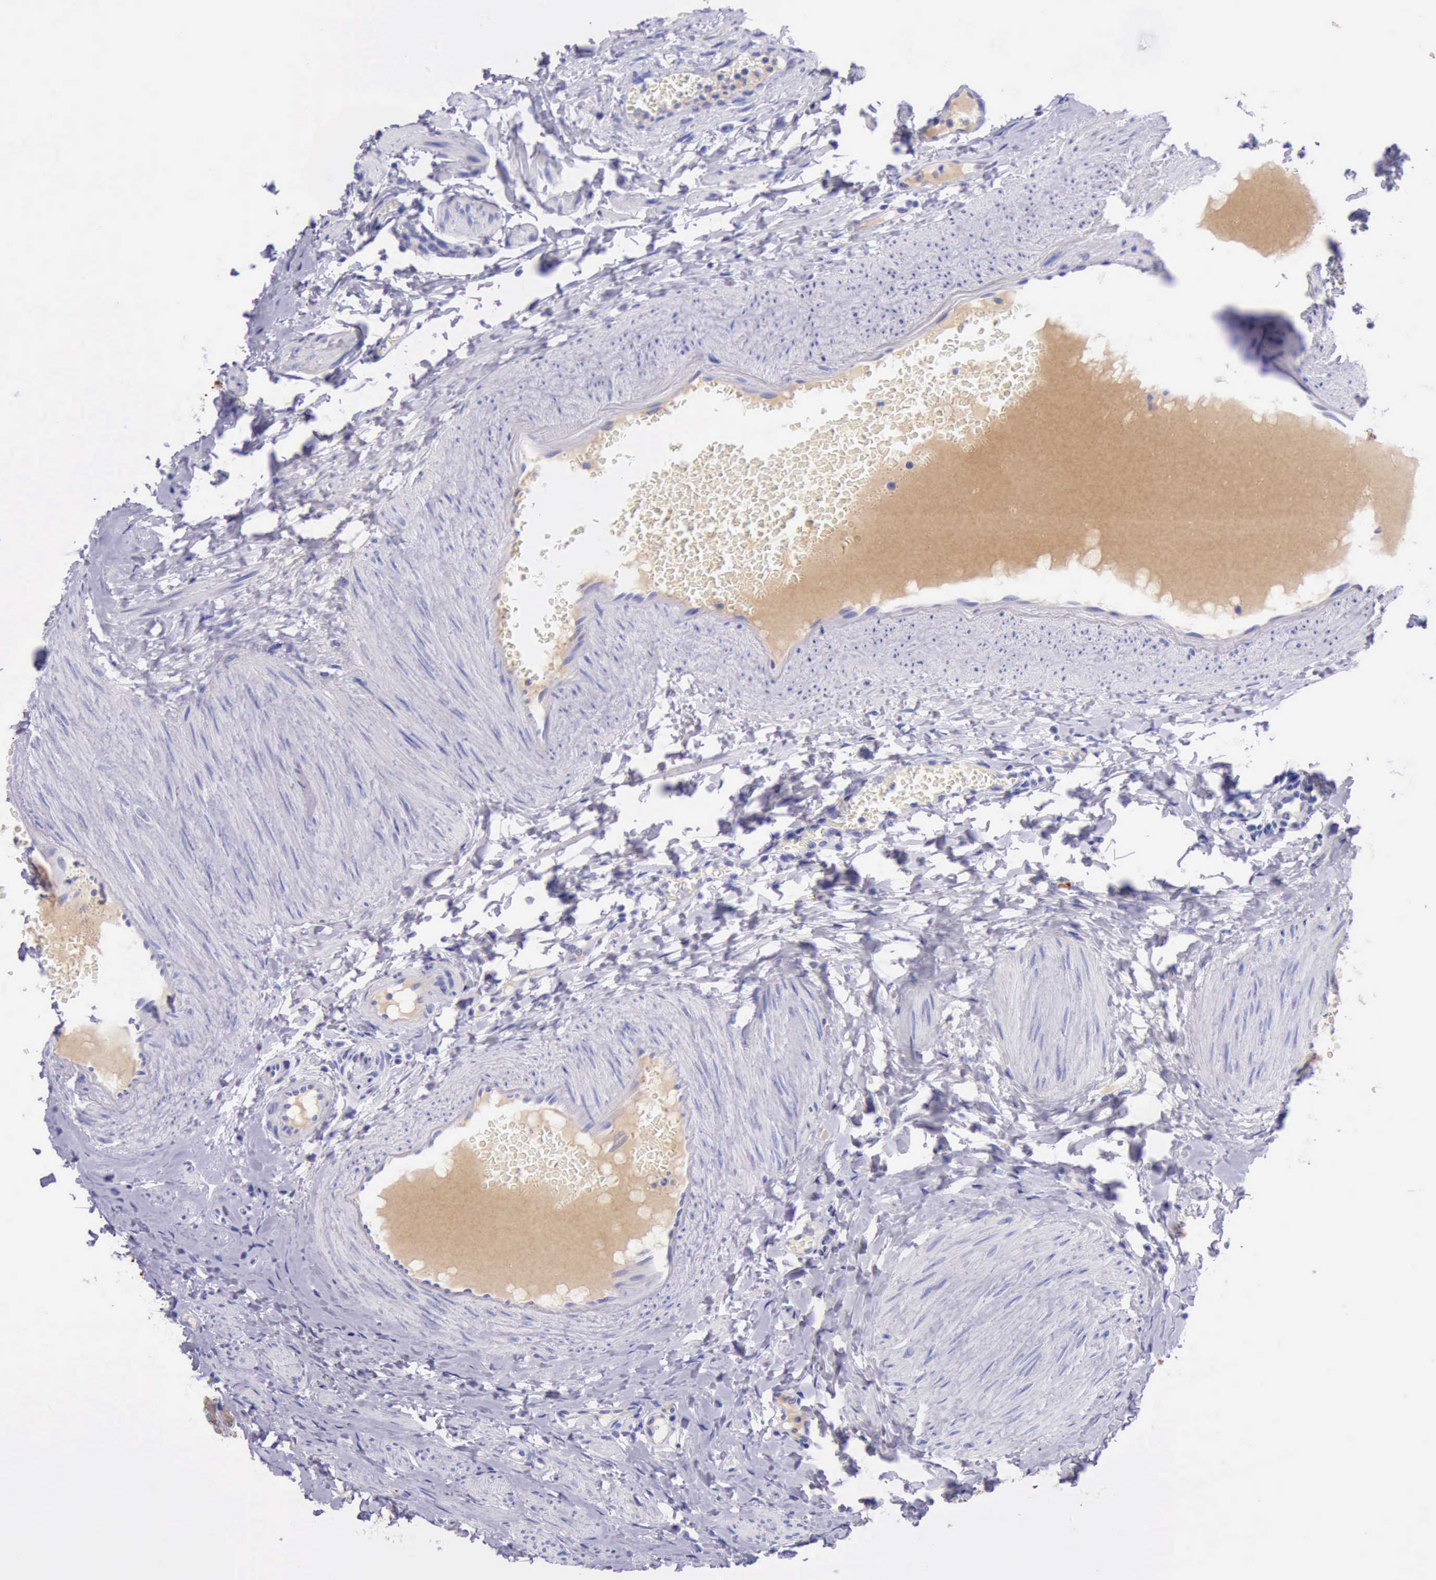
{"staining": {"intensity": "moderate", "quantity": ">75%", "location": "cytoplasmic/membranous"}, "tissue": "fallopian tube", "cell_type": "Glandular cells", "image_type": "normal", "snomed": [{"axis": "morphology", "description": "Normal tissue, NOS"}, {"axis": "topography", "description": "Fallopian tube"}, {"axis": "topography", "description": "Ovary"}], "caption": "This histopathology image demonstrates normal fallopian tube stained with IHC to label a protein in brown. The cytoplasmic/membranous of glandular cells show moderate positivity for the protein. Nuclei are counter-stained blue.", "gene": "KRT8", "patient": {"sex": "female", "age": 51}}